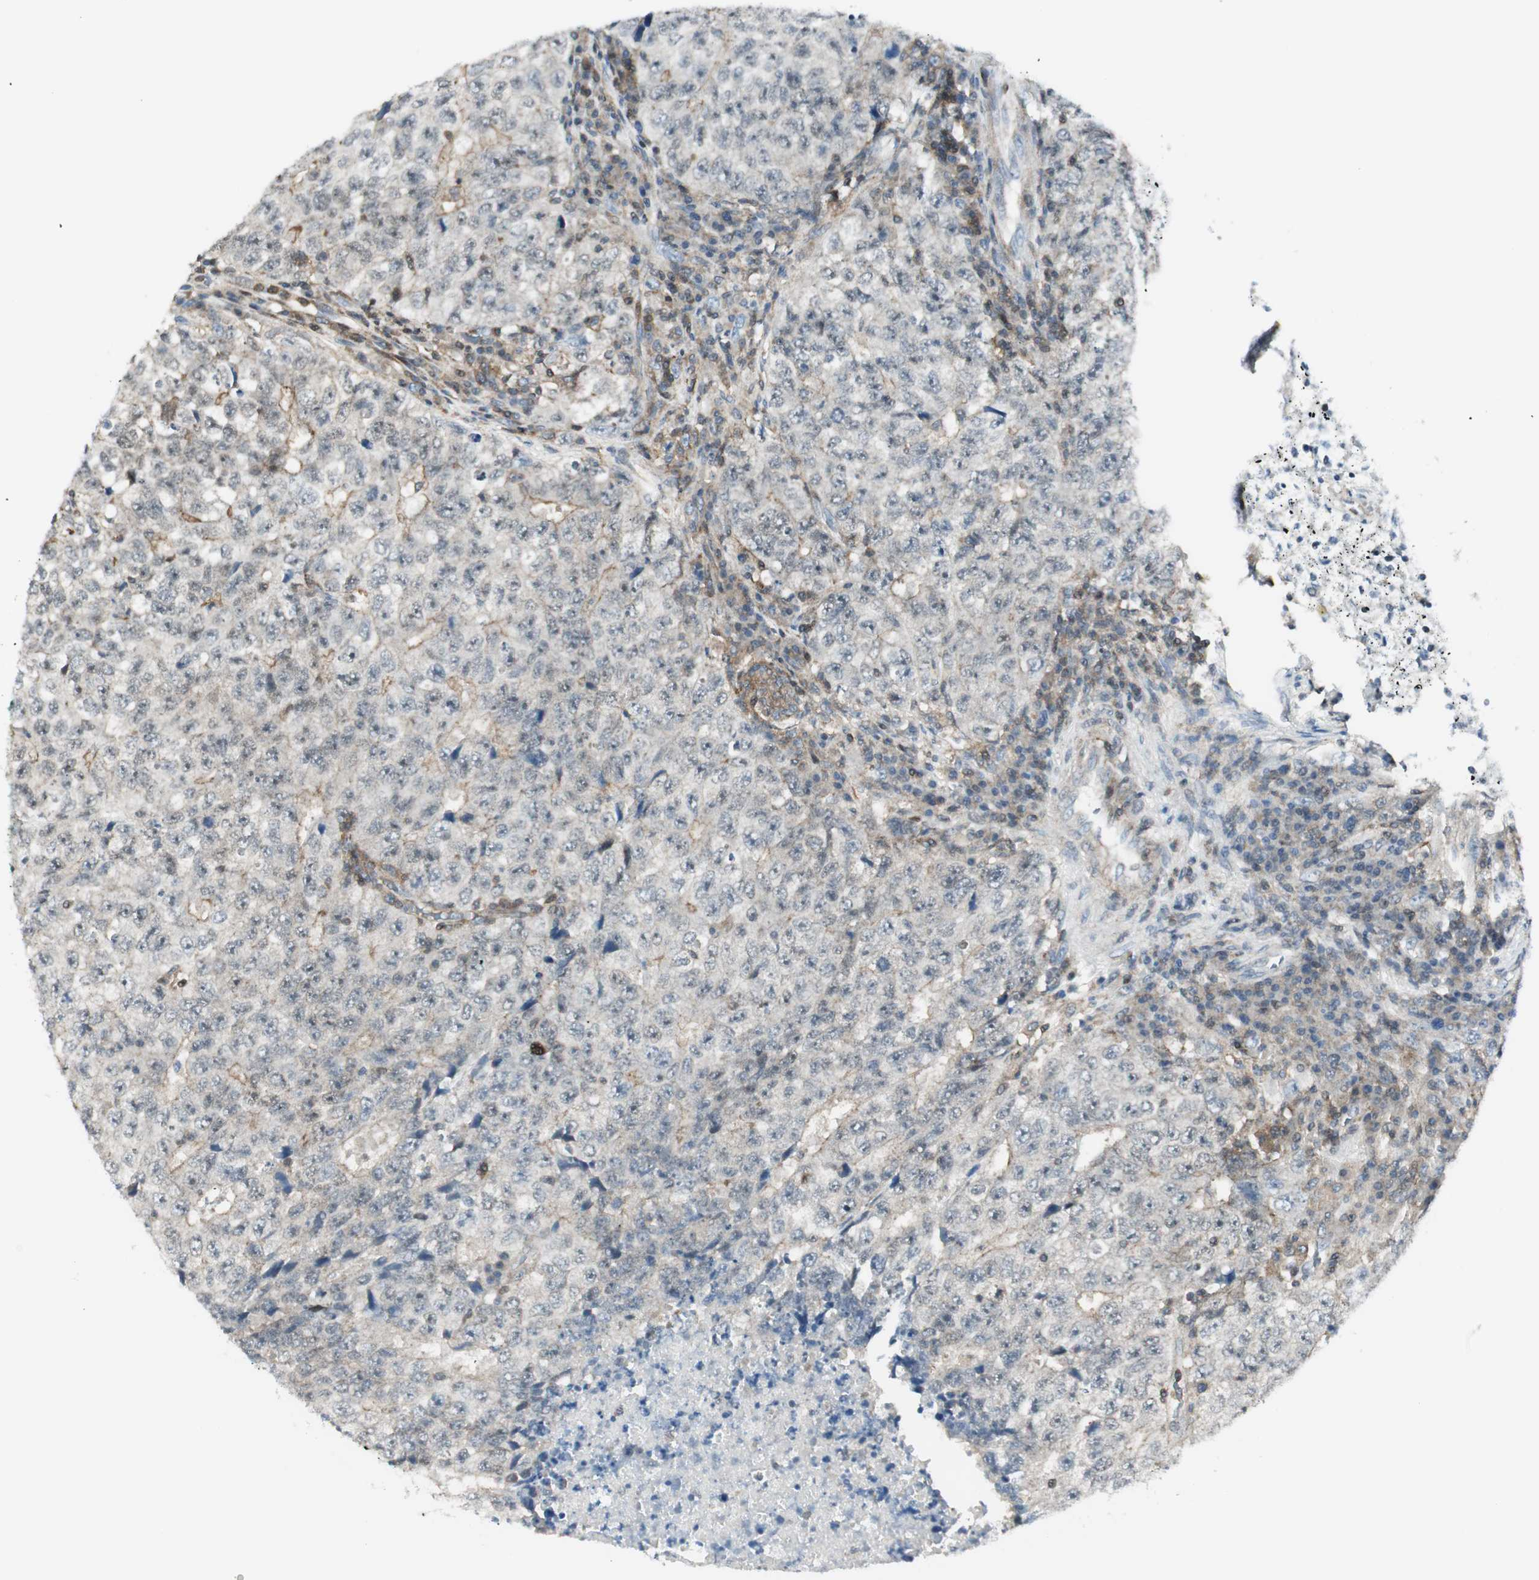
{"staining": {"intensity": "weak", "quantity": ">75%", "location": "cytoplasmic/membranous"}, "tissue": "testis cancer", "cell_type": "Tumor cells", "image_type": "cancer", "snomed": [{"axis": "morphology", "description": "Necrosis, NOS"}, {"axis": "morphology", "description": "Carcinoma, Embryonal, NOS"}, {"axis": "topography", "description": "Testis"}], "caption": "Immunohistochemistry (IHC) micrograph of neoplastic tissue: embryonal carcinoma (testis) stained using immunohistochemistry (IHC) shows low levels of weak protein expression localized specifically in the cytoplasmic/membranous of tumor cells, appearing as a cytoplasmic/membranous brown color.", "gene": "PPP1CA", "patient": {"sex": "male", "age": 19}}